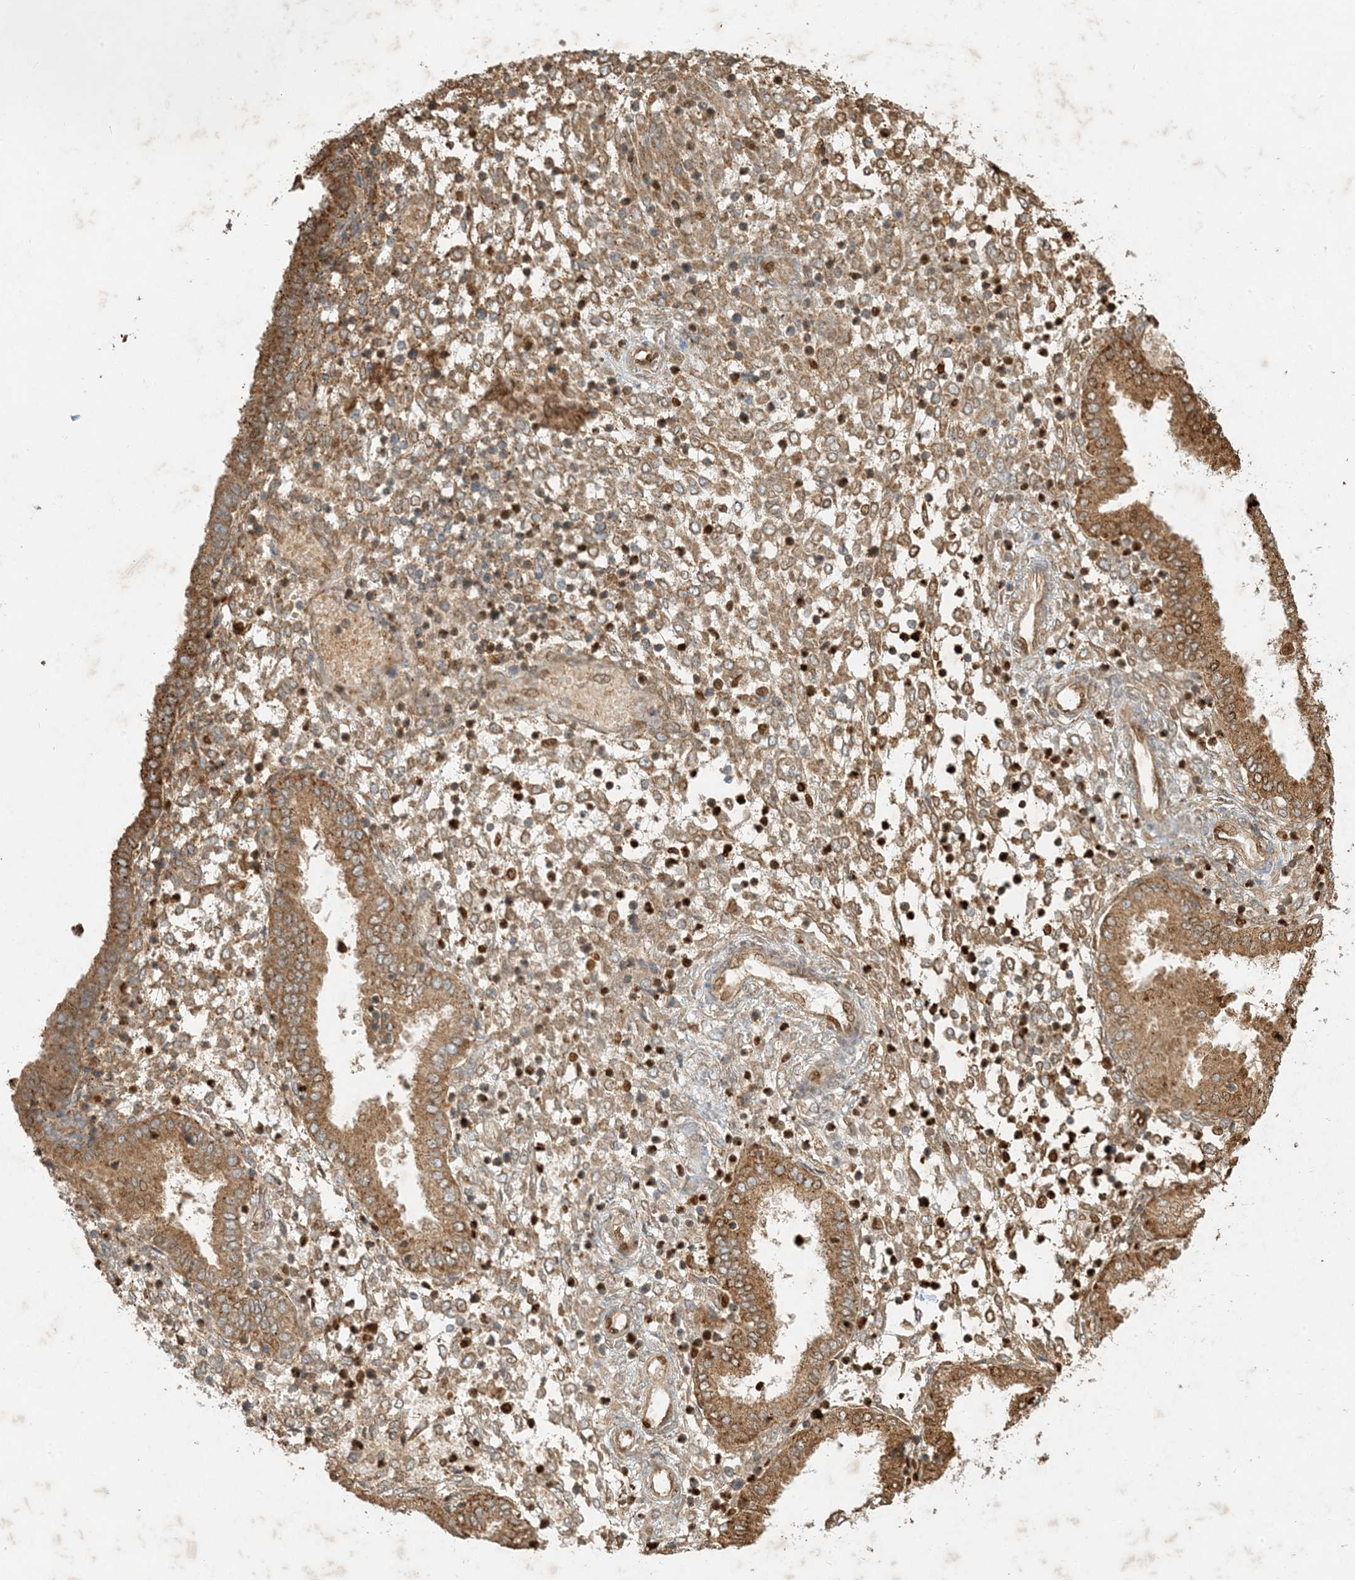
{"staining": {"intensity": "moderate", "quantity": ">75%", "location": "cytoplasmic/membranous"}, "tissue": "endometrium", "cell_type": "Cells in endometrial stroma", "image_type": "normal", "snomed": [{"axis": "morphology", "description": "Normal tissue, NOS"}, {"axis": "topography", "description": "Endometrium"}], "caption": "IHC of benign endometrium shows medium levels of moderate cytoplasmic/membranous positivity in about >75% of cells in endometrial stroma. (DAB IHC with brightfield microscopy, high magnification).", "gene": "MCOLN1", "patient": {"sex": "female", "age": 53}}